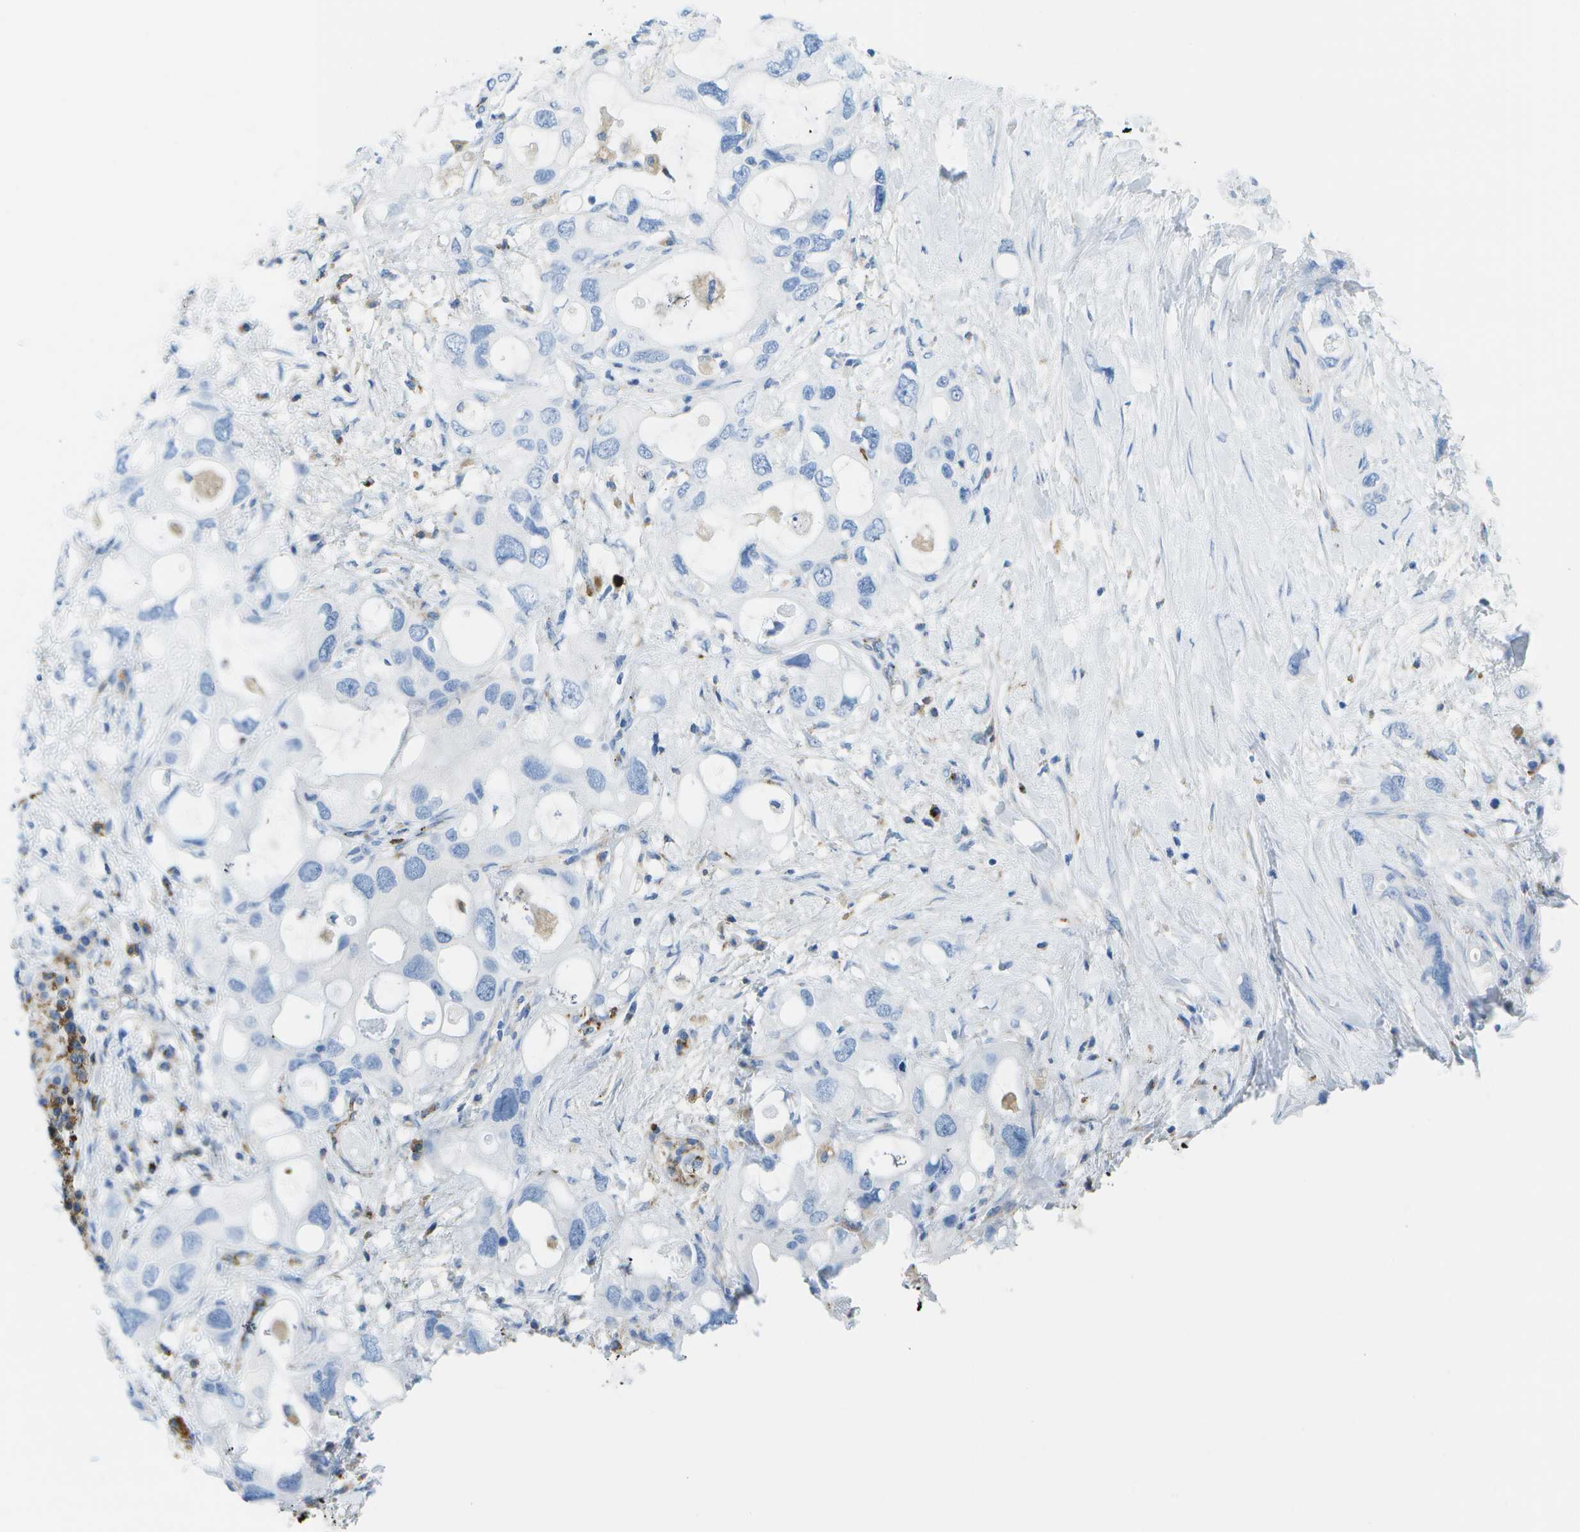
{"staining": {"intensity": "negative", "quantity": "none", "location": "none"}, "tissue": "pancreatic cancer", "cell_type": "Tumor cells", "image_type": "cancer", "snomed": [{"axis": "morphology", "description": "Adenocarcinoma, NOS"}, {"axis": "topography", "description": "Pancreas"}], "caption": "There is no significant expression in tumor cells of adenocarcinoma (pancreatic).", "gene": "PRCP", "patient": {"sex": "female", "age": 56}}